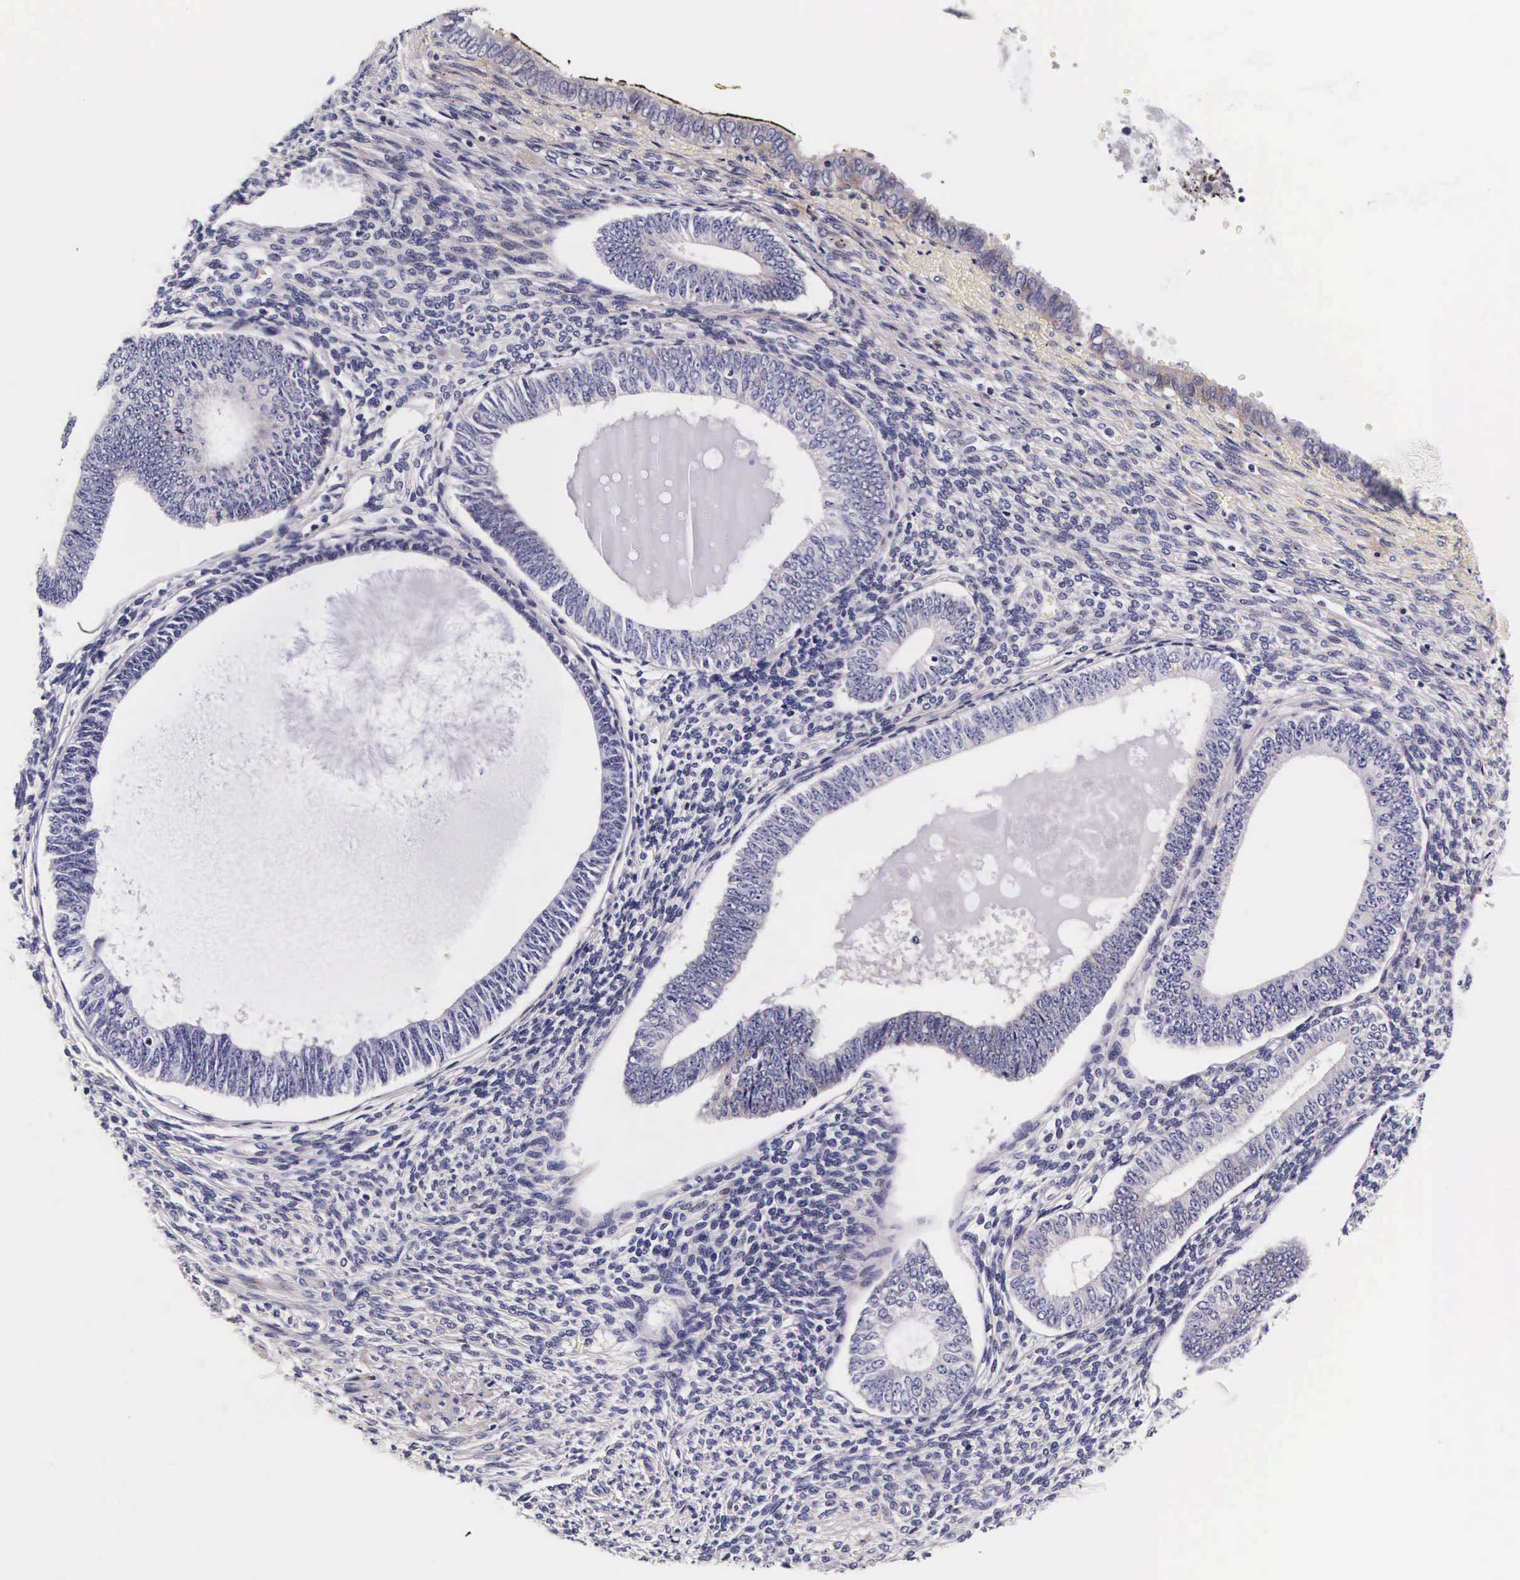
{"staining": {"intensity": "negative", "quantity": "none", "location": "none"}, "tissue": "endometrium", "cell_type": "Cells in endometrial stroma", "image_type": "normal", "snomed": [{"axis": "morphology", "description": "Normal tissue, NOS"}, {"axis": "topography", "description": "Endometrium"}], "caption": "IHC histopathology image of normal endometrium stained for a protein (brown), which displays no positivity in cells in endometrial stroma. (DAB (3,3'-diaminobenzidine) immunohistochemistry visualized using brightfield microscopy, high magnification).", "gene": "UPRT", "patient": {"sex": "female", "age": 82}}